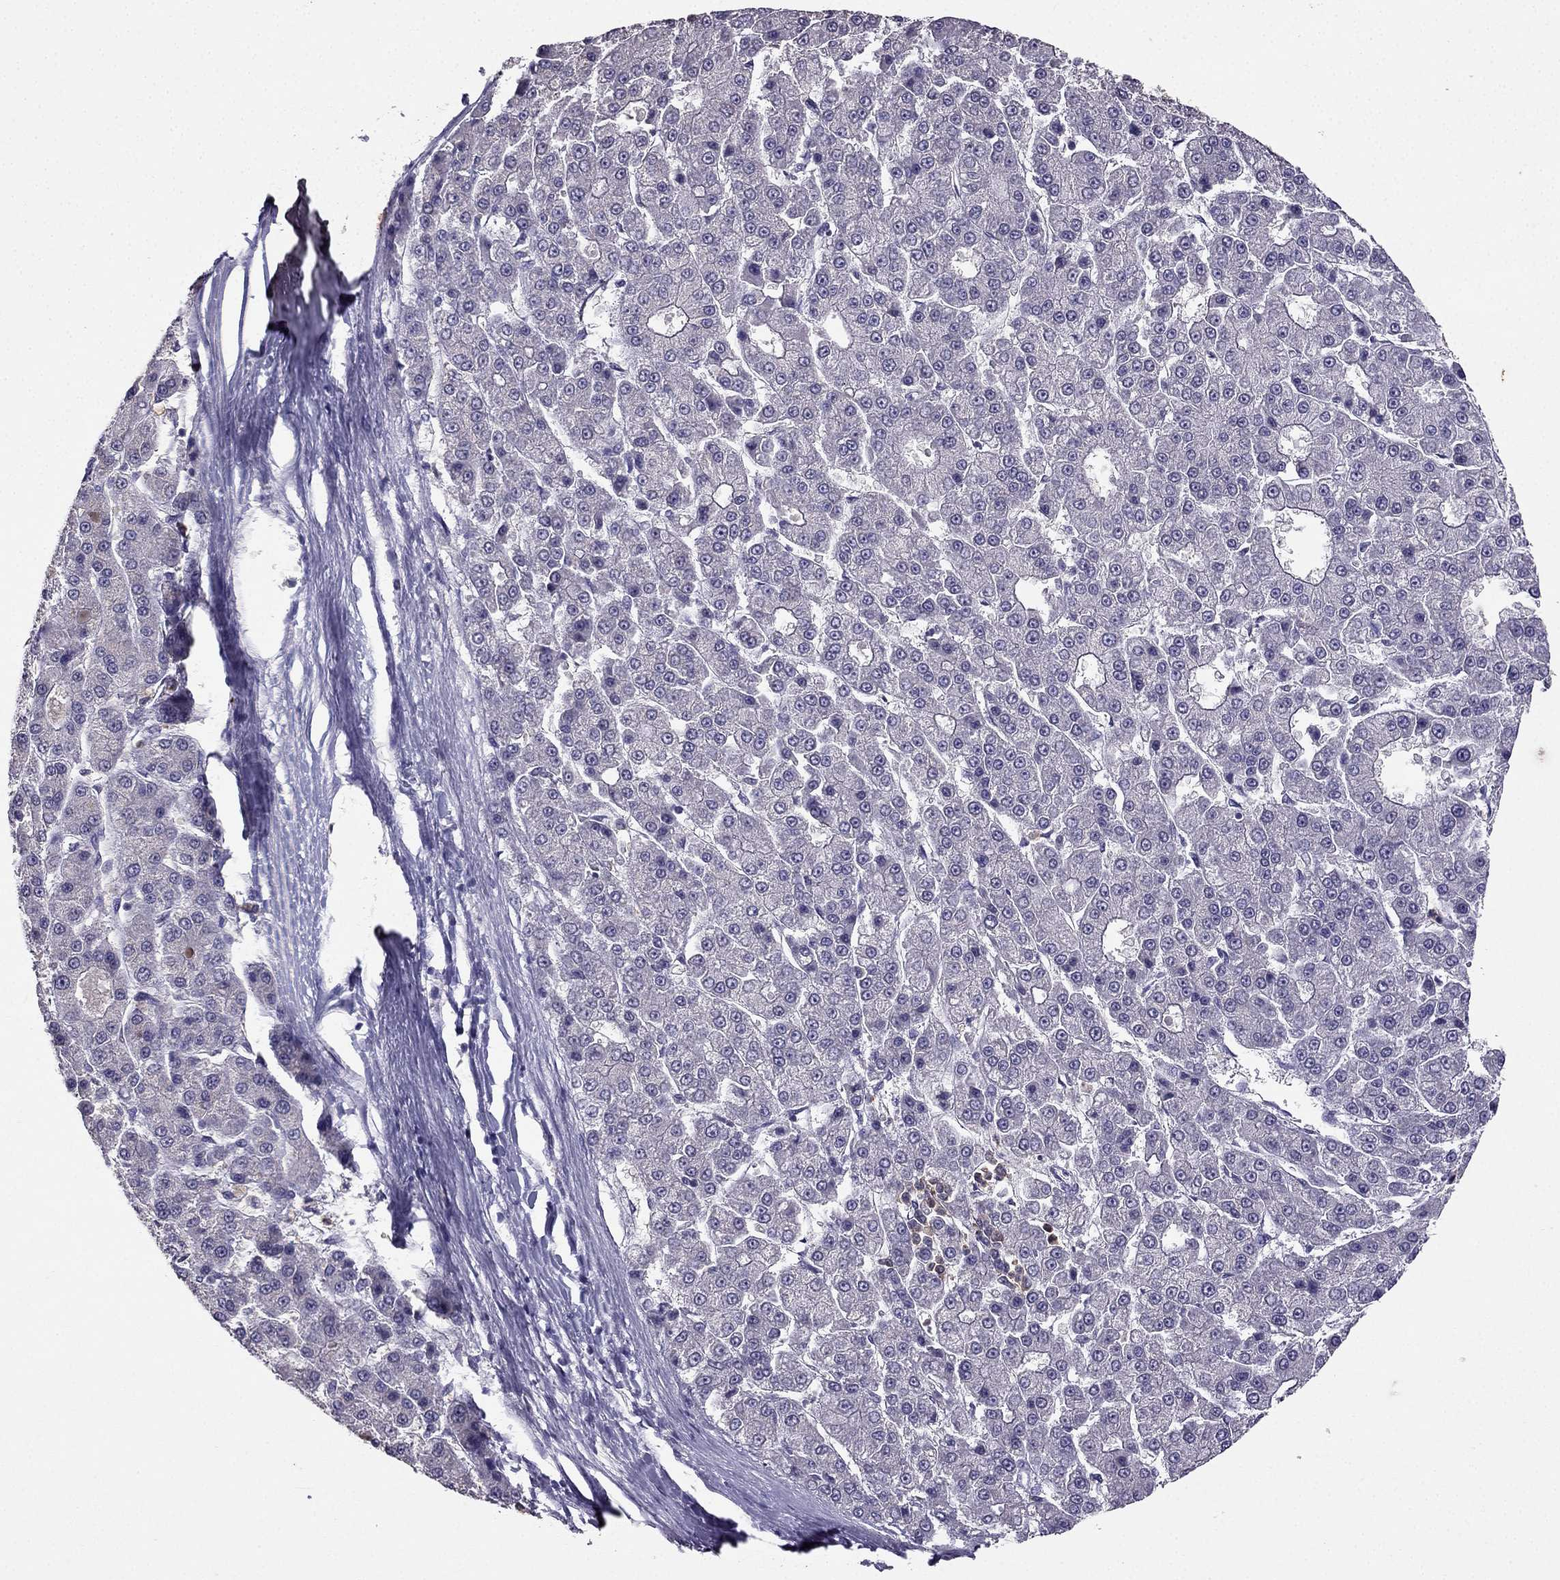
{"staining": {"intensity": "negative", "quantity": "none", "location": "none"}, "tissue": "liver cancer", "cell_type": "Tumor cells", "image_type": "cancer", "snomed": [{"axis": "morphology", "description": "Carcinoma, Hepatocellular, NOS"}, {"axis": "topography", "description": "Liver"}], "caption": "Hepatocellular carcinoma (liver) was stained to show a protein in brown. There is no significant positivity in tumor cells.", "gene": "RFLNB", "patient": {"sex": "male", "age": 70}}